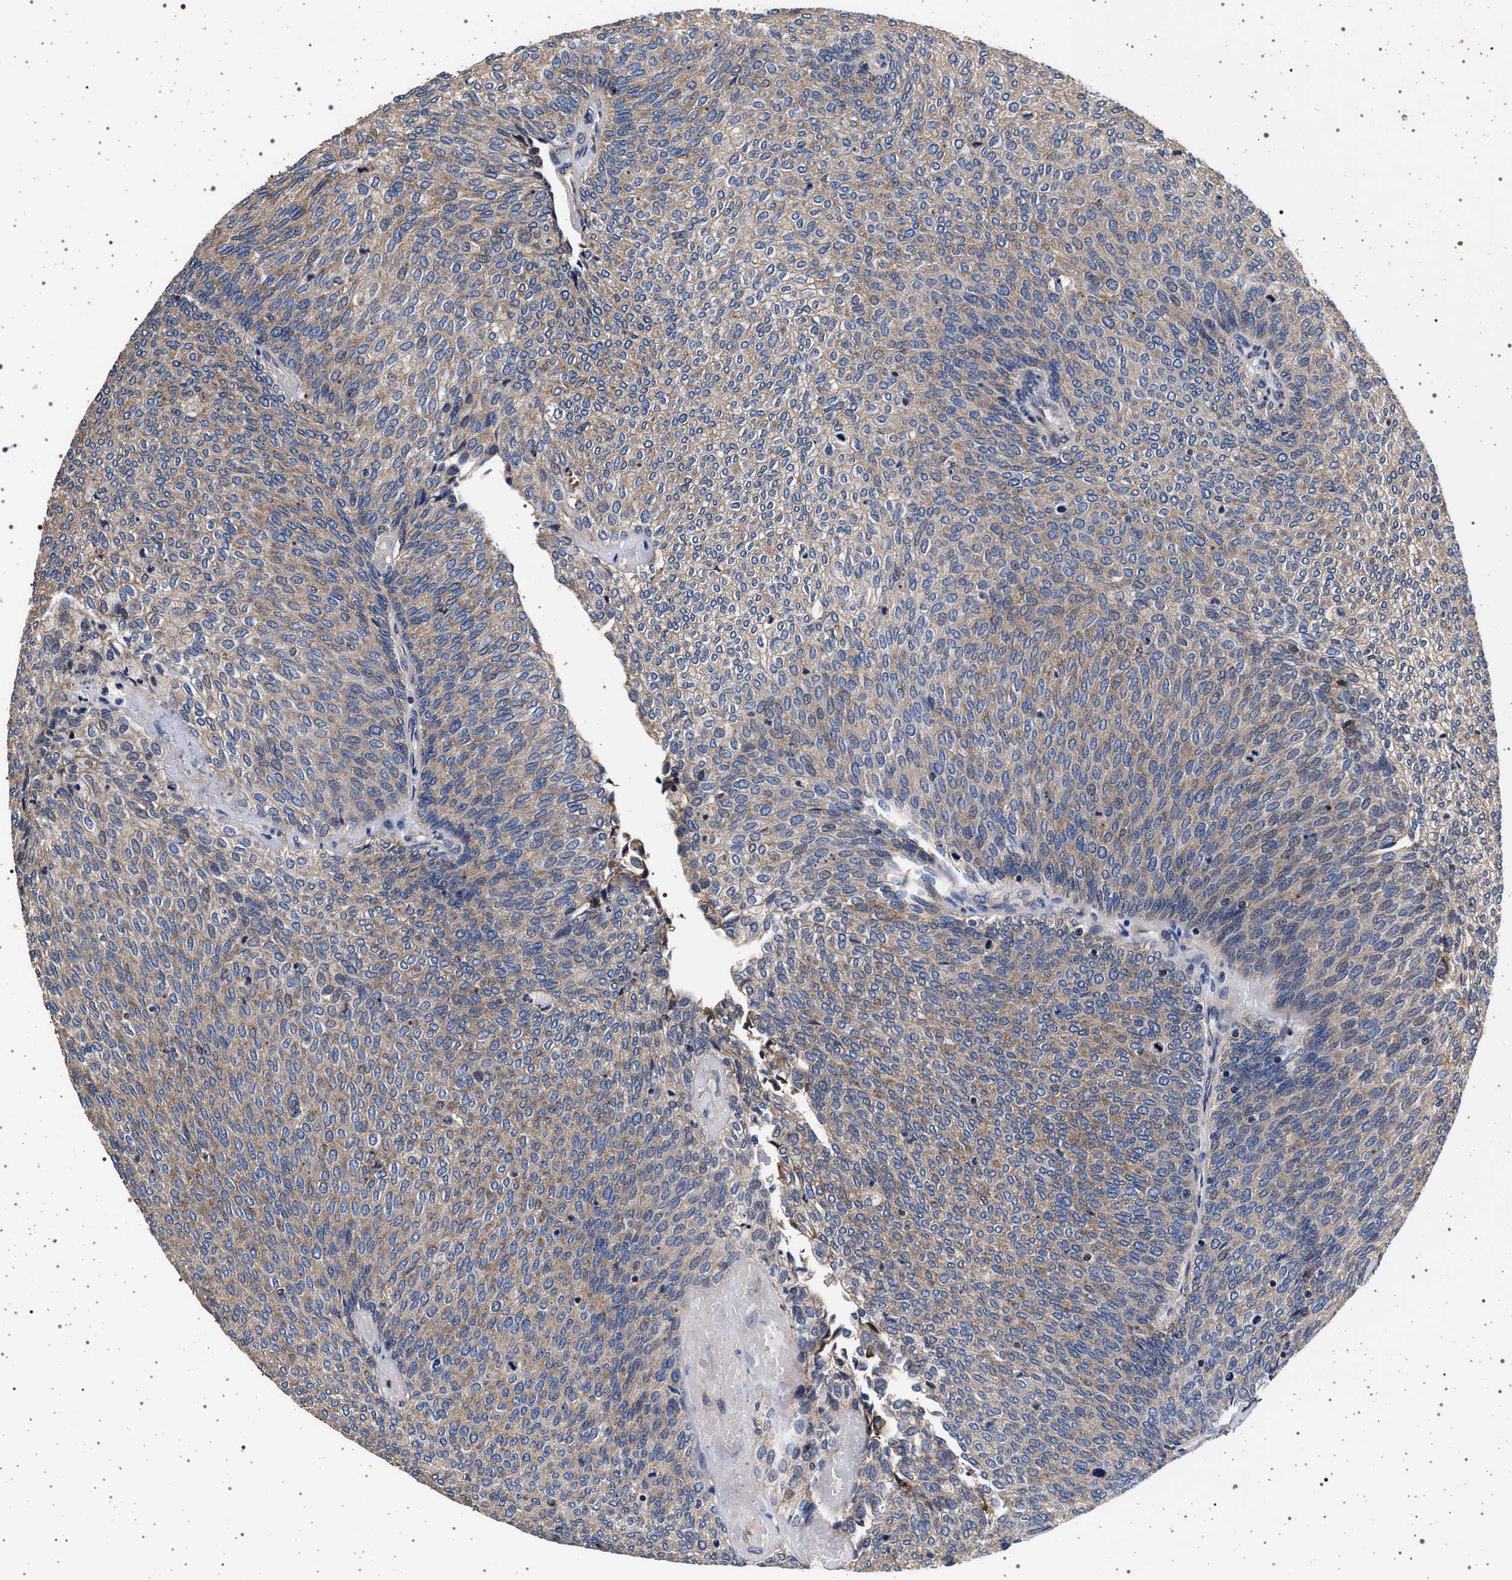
{"staining": {"intensity": "moderate", "quantity": "25%-75%", "location": "cytoplasmic/membranous"}, "tissue": "urothelial cancer", "cell_type": "Tumor cells", "image_type": "cancer", "snomed": [{"axis": "morphology", "description": "Urothelial carcinoma, Low grade"}, {"axis": "topography", "description": "Urinary bladder"}], "caption": "High-magnification brightfield microscopy of urothelial carcinoma (low-grade) stained with DAB (brown) and counterstained with hematoxylin (blue). tumor cells exhibit moderate cytoplasmic/membranous expression is seen in approximately25%-75% of cells.", "gene": "MAP3K2", "patient": {"sex": "female", "age": 79}}